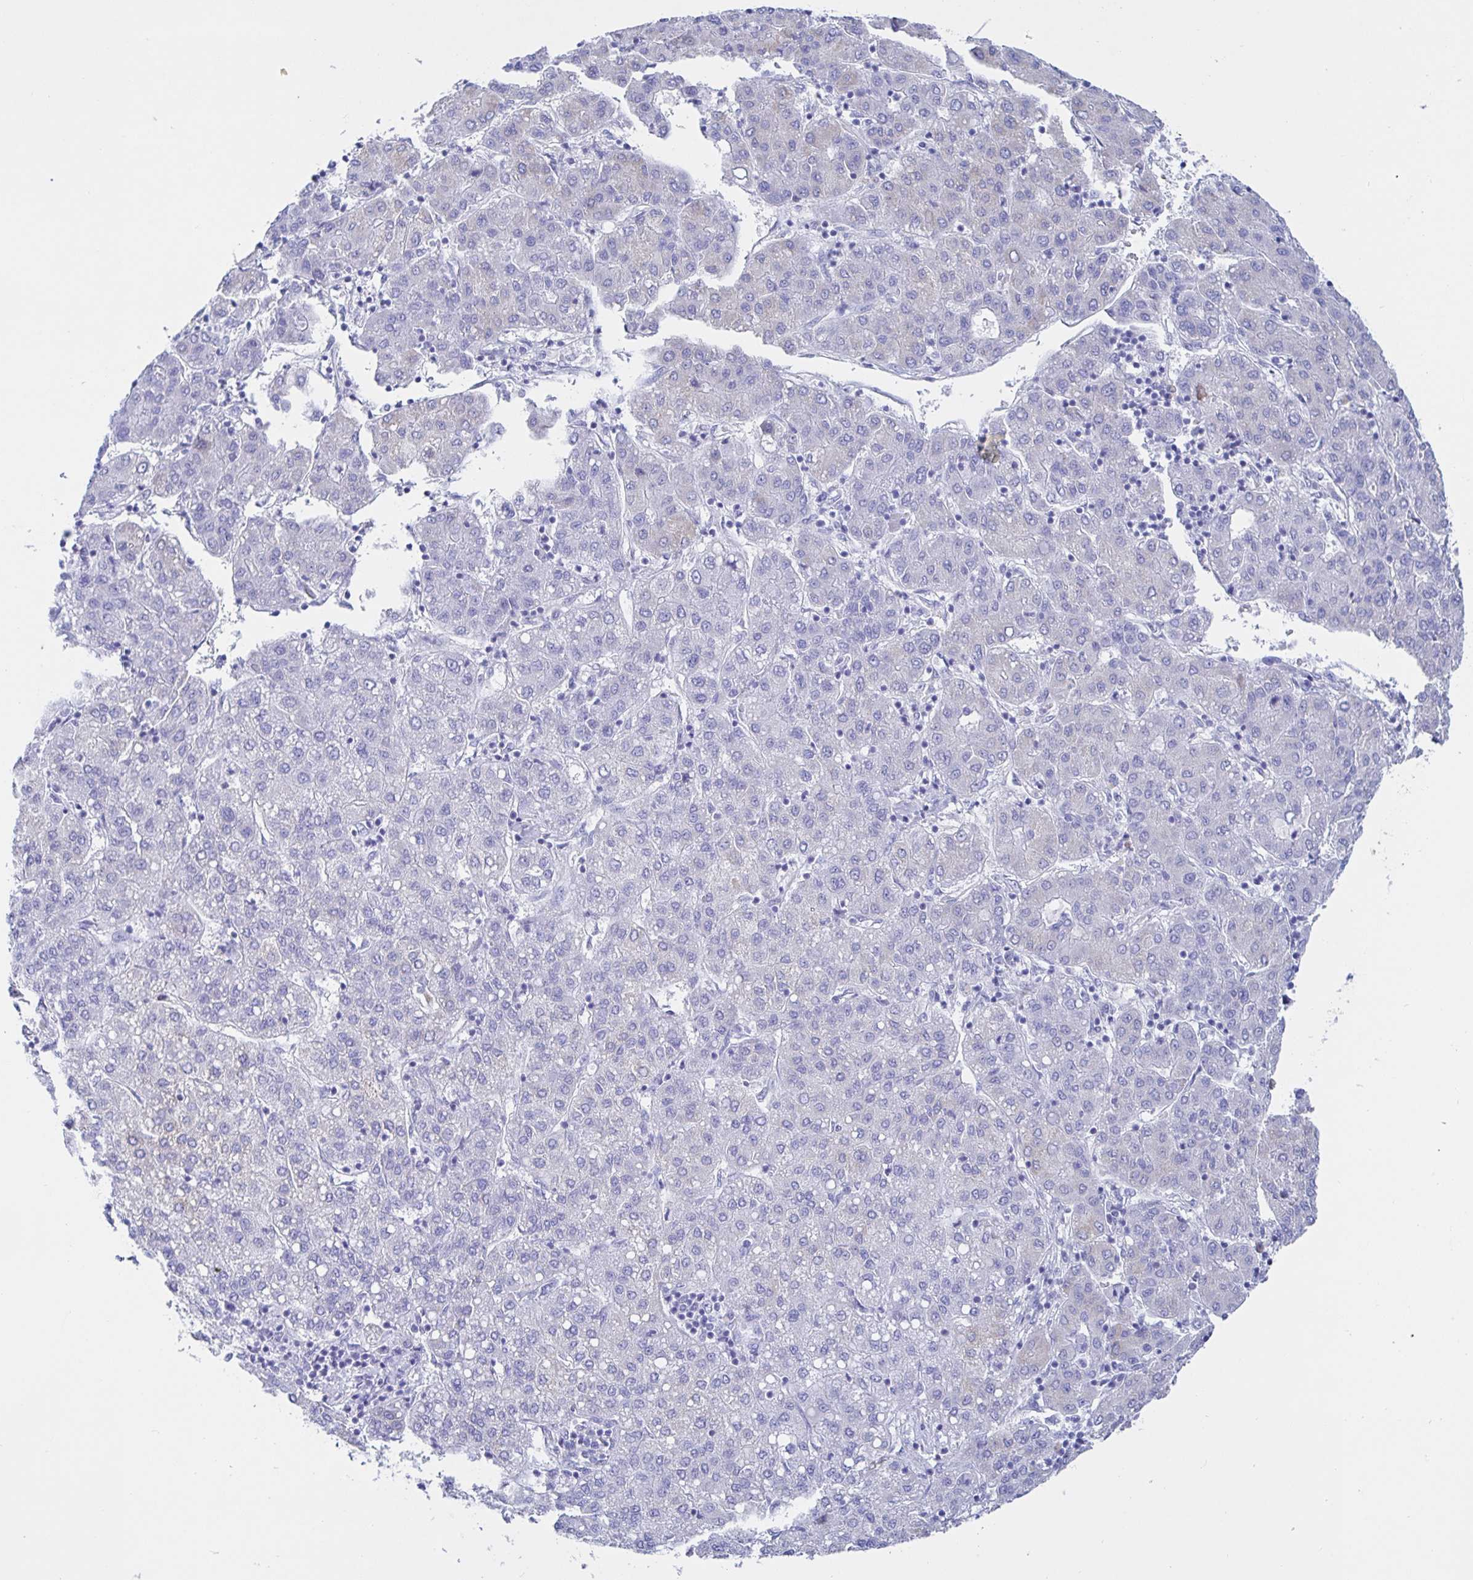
{"staining": {"intensity": "negative", "quantity": "none", "location": "none"}, "tissue": "liver cancer", "cell_type": "Tumor cells", "image_type": "cancer", "snomed": [{"axis": "morphology", "description": "Carcinoma, Hepatocellular, NOS"}, {"axis": "topography", "description": "Liver"}], "caption": "Histopathology image shows no significant protein positivity in tumor cells of hepatocellular carcinoma (liver).", "gene": "KCNH6", "patient": {"sex": "male", "age": 65}}